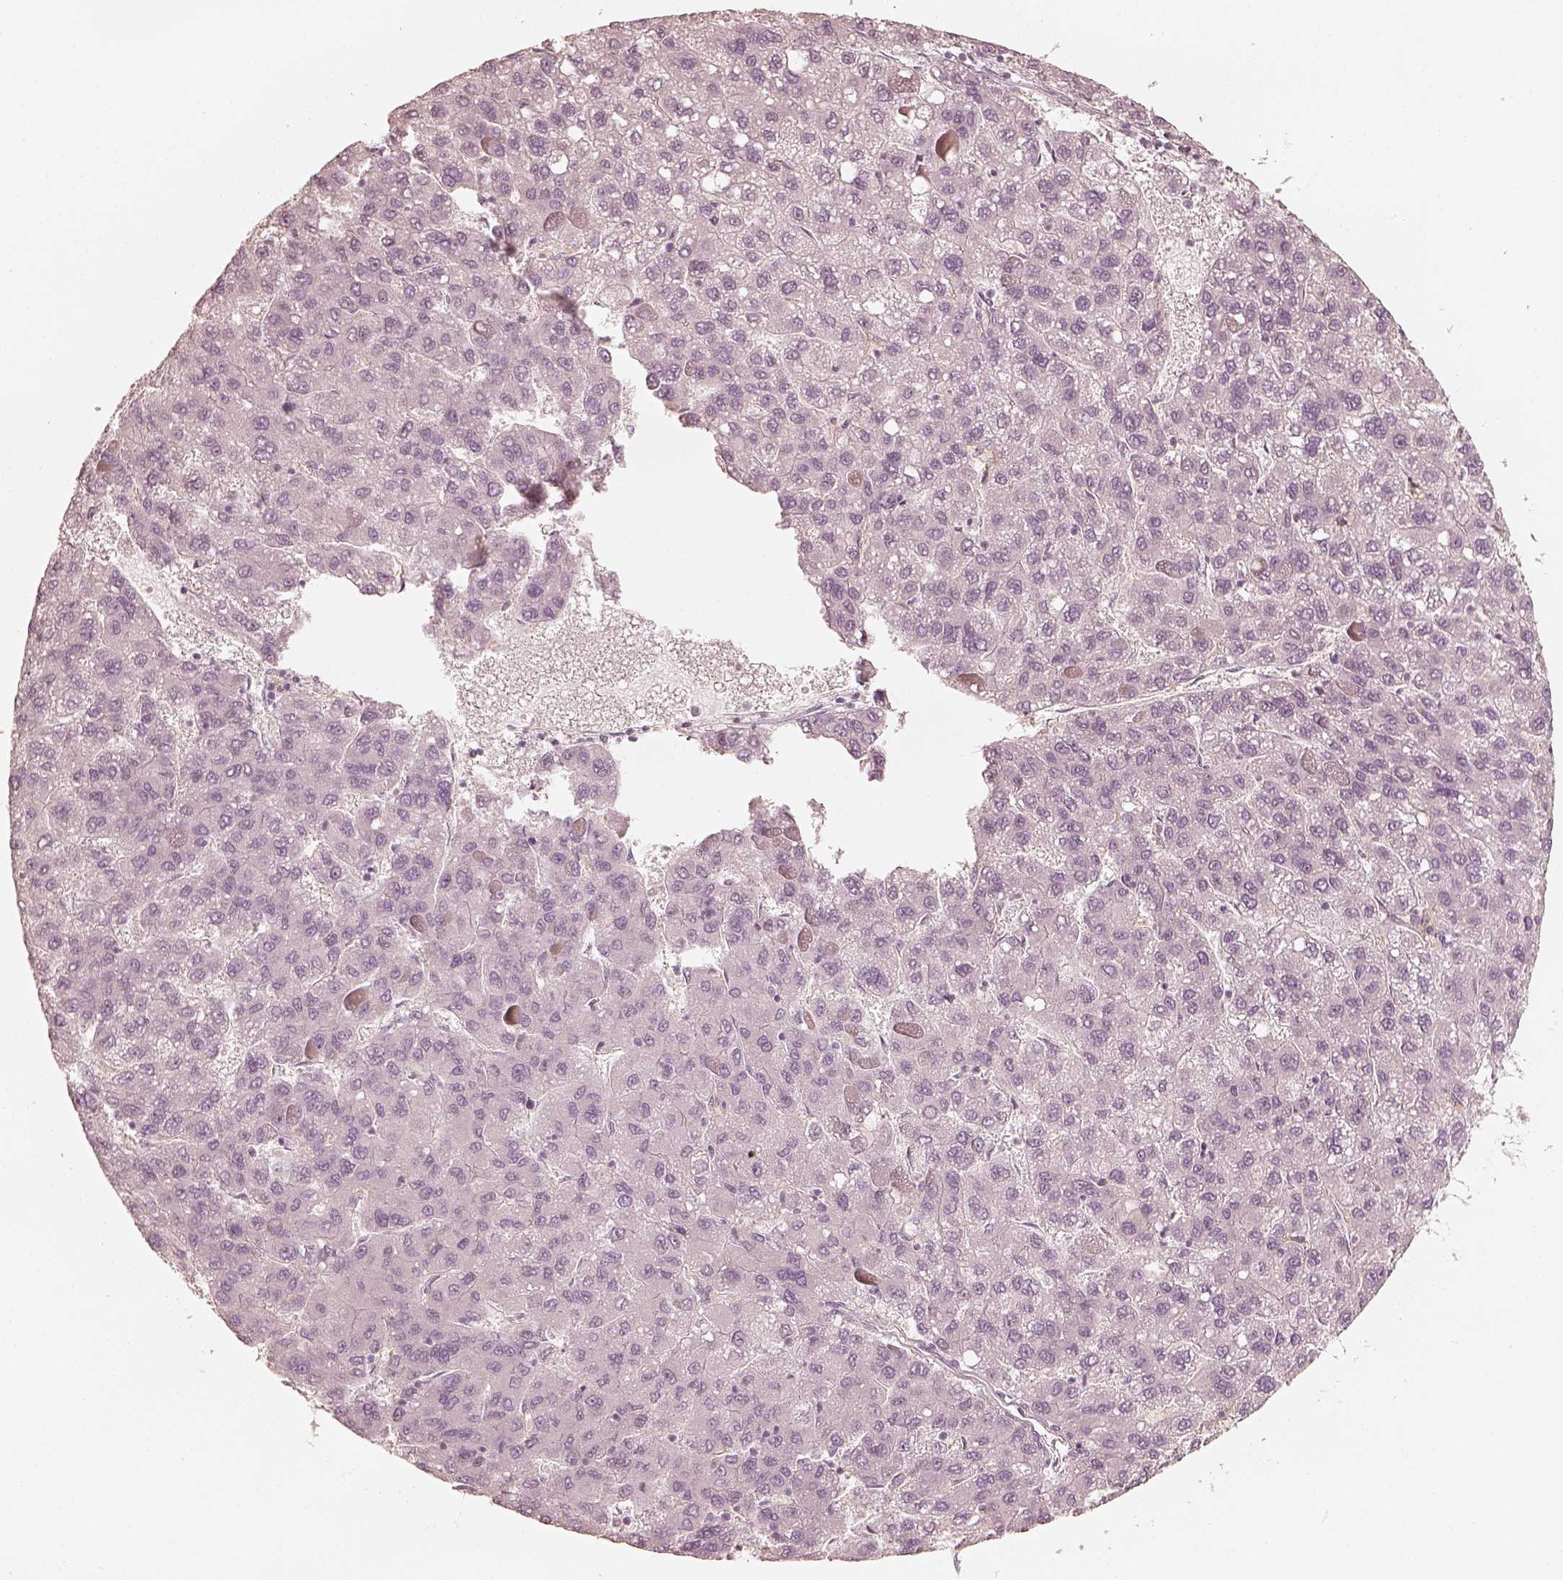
{"staining": {"intensity": "negative", "quantity": "none", "location": "none"}, "tissue": "liver cancer", "cell_type": "Tumor cells", "image_type": "cancer", "snomed": [{"axis": "morphology", "description": "Carcinoma, Hepatocellular, NOS"}, {"axis": "topography", "description": "Liver"}], "caption": "Immunohistochemistry (IHC) photomicrograph of liver cancer stained for a protein (brown), which reveals no positivity in tumor cells. (DAB IHC with hematoxylin counter stain).", "gene": "FMNL2", "patient": {"sex": "female", "age": 82}}